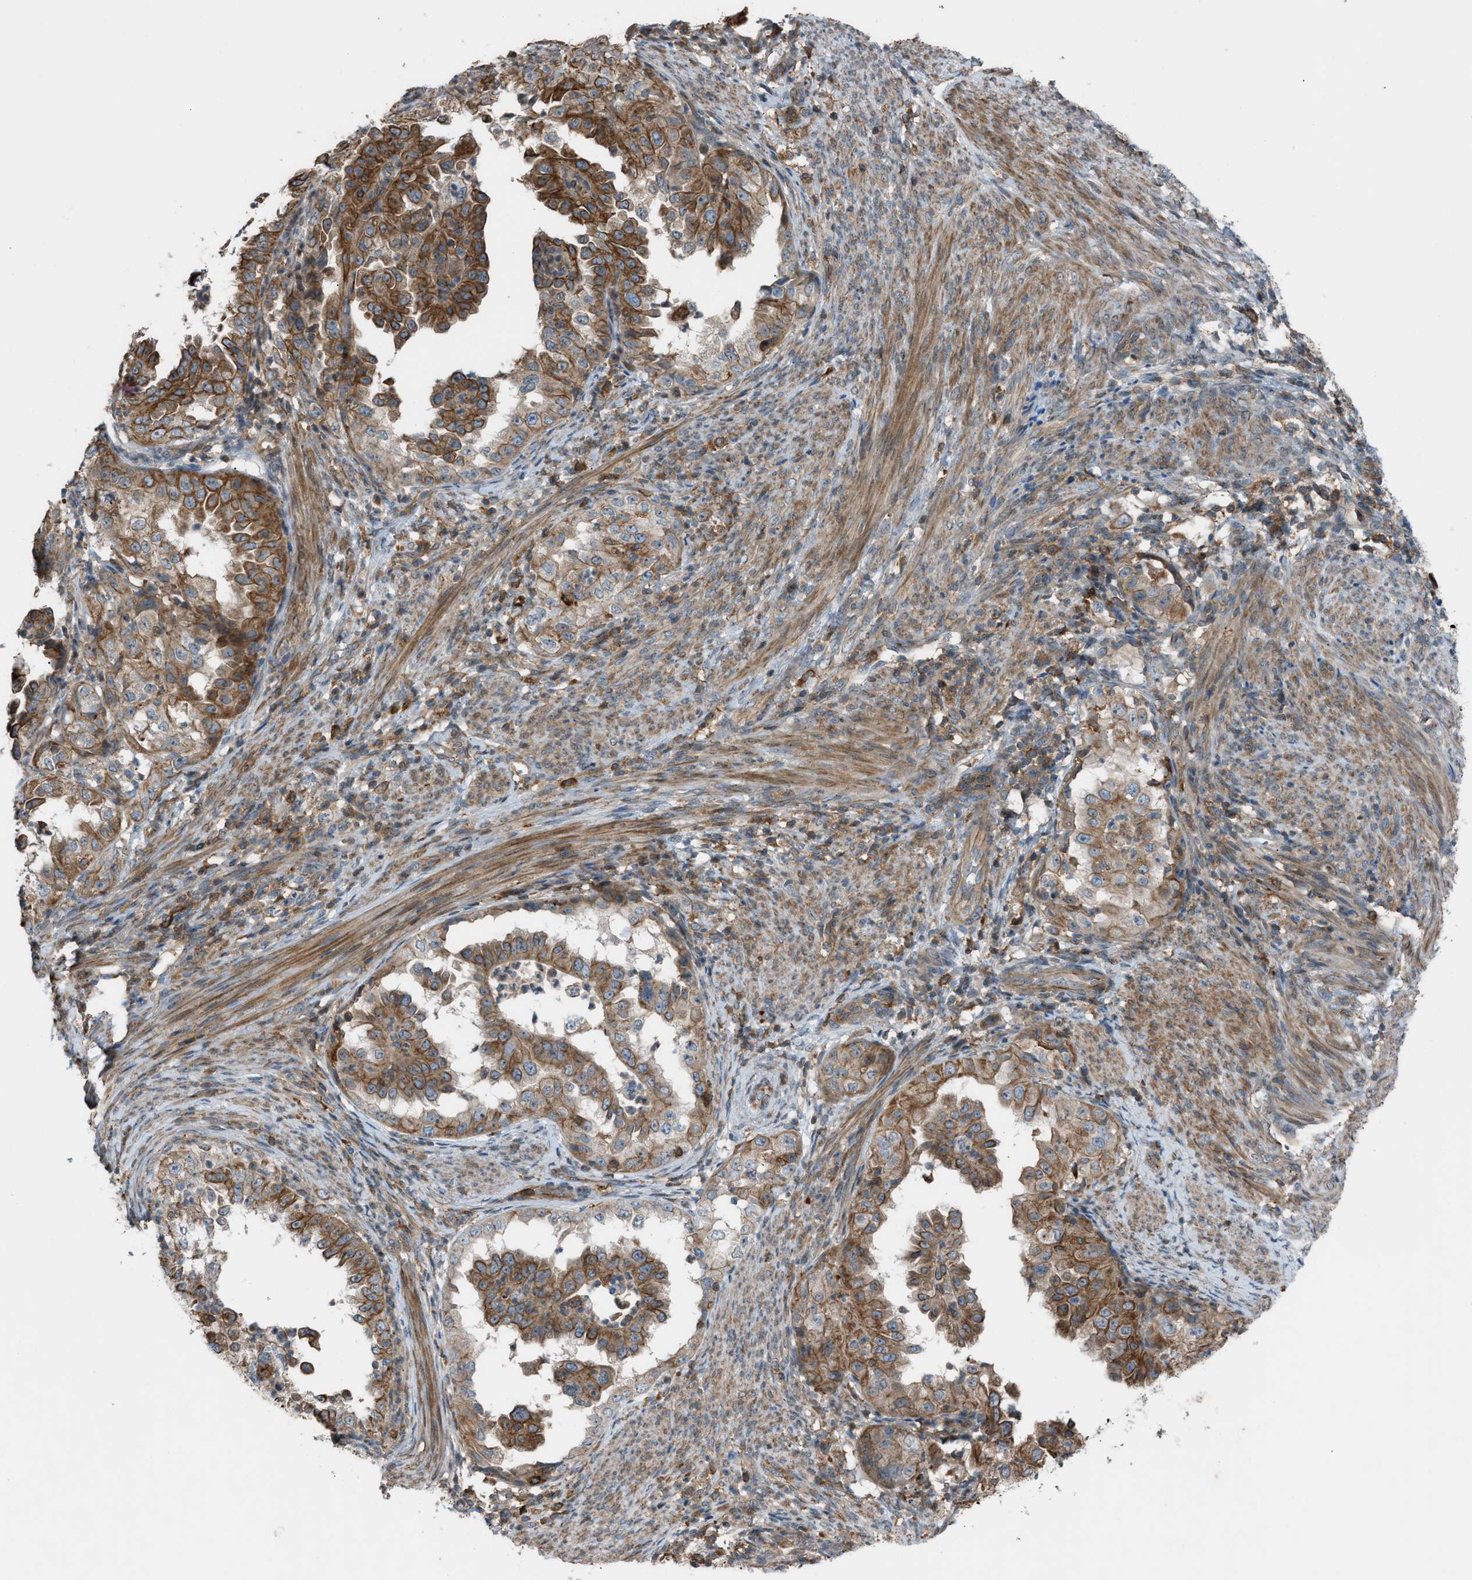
{"staining": {"intensity": "moderate", "quantity": ">75%", "location": "cytoplasmic/membranous"}, "tissue": "endometrial cancer", "cell_type": "Tumor cells", "image_type": "cancer", "snomed": [{"axis": "morphology", "description": "Adenocarcinoma, NOS"}, {"axis": "topography", "description": "Endometrium"}], "caption": "DAB (3,3'-diaminobenzidine) immunohistochemical staining of endometrial cancer (adenocarcinoma) exhibits moderate cytoplasmic/membranous protein staining in approximately >75% of tumor cells. (DAB (3,3'-diaminobenzidine) IHC, brown staining for protein, blue staining for nuclei).", "gene": "DYRK1A", "patient": {"sex": "female", "age": 85}}